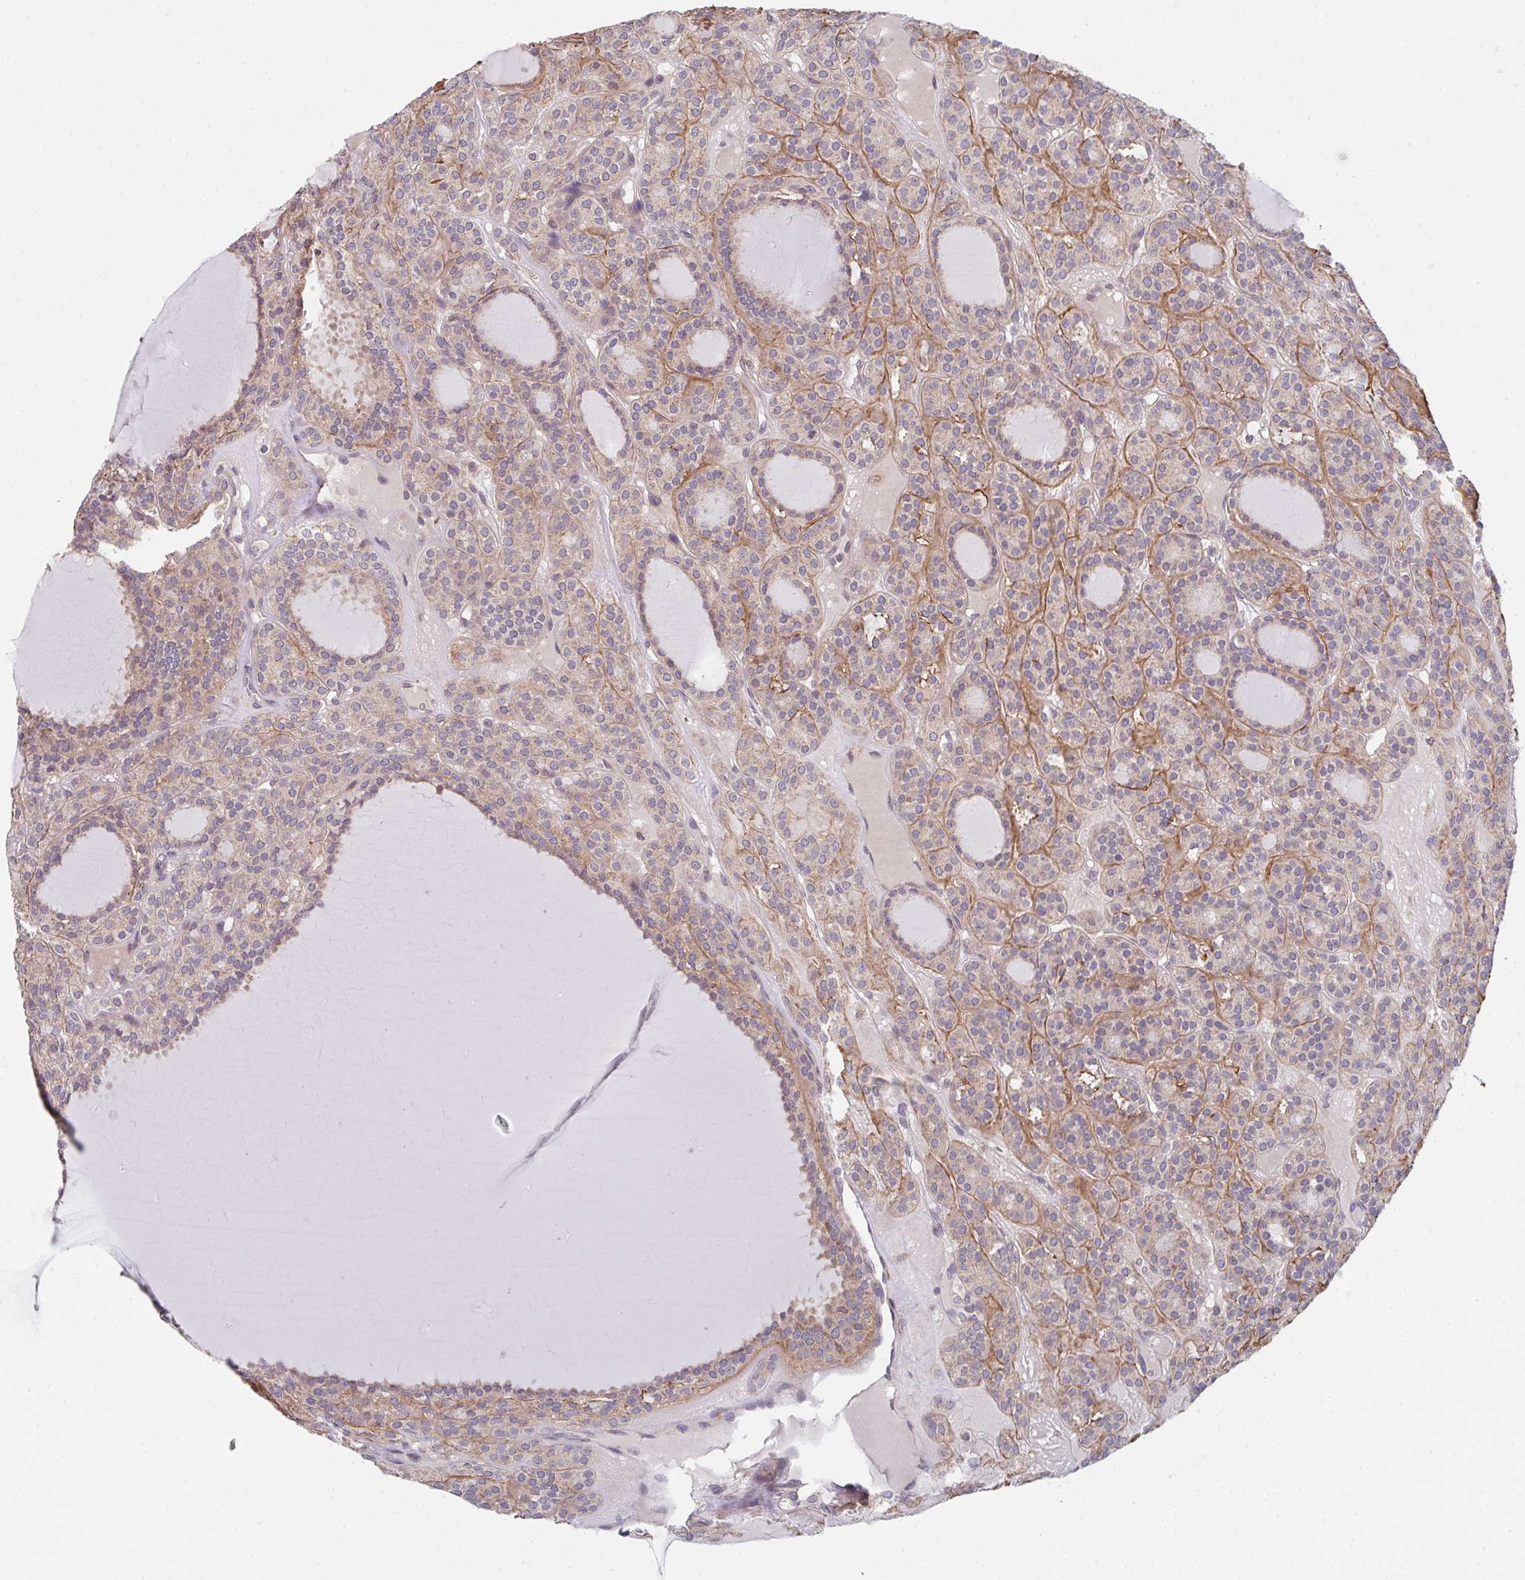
{"staining": {"intensity": "weak", "quantity": "25%-75%", "location": "cytoplasmic/membranous"}, "tissue": "thyroid cancer", "cell_type": "Tumor cells", "image_type": "cancer", "snomed": [{"axis": "morphology", "description": "Follicular adenoma carcinoma, NOS"}, {"axis": "topography", "description": "Thyroid gland"}], "caption": "This histopathology image reveals immunohistochemistry staining of human thyroid follicular adenoma carcinoma, with low weak cytoplasmic/membranous expression in approximately 25%-75% of tumor cells.", "gene": "TSPAN31", "patient": {"sex": "female", "age": 63}}